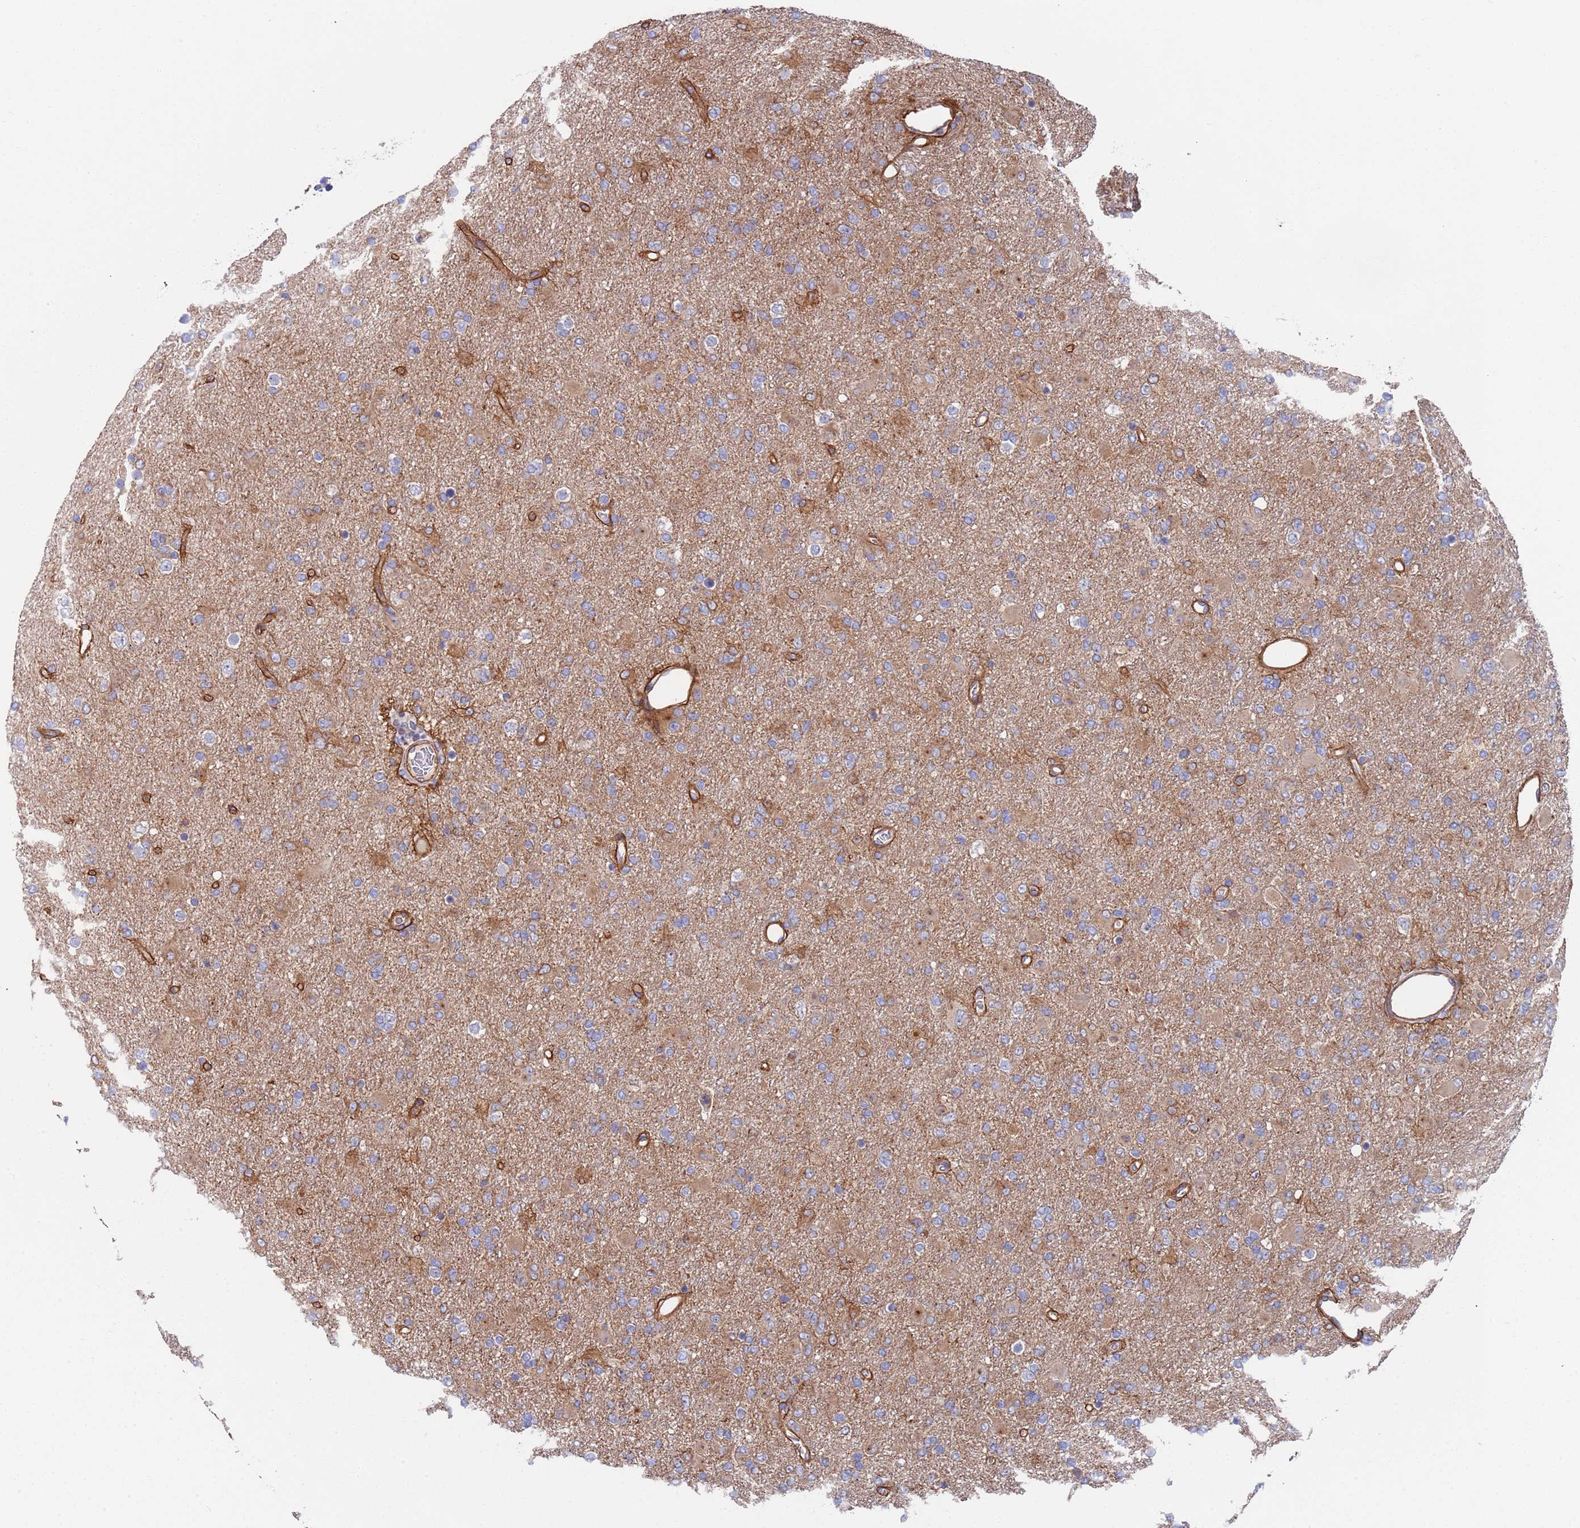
{"staining": {"intensity": "moderate", "quantity": "<25%", "location": "cytoplasmic/membranous"}, "tissue": "glioma", "cell_type": "Tumor cells", "image_type": "cancer", "snomed": [{"axis": "morphology", "description": "Glioma, malignant, Low grade"}, {"axis": "topography", "description": "Brain"}], "caption": "DAB immunohistochemical staining of malignant low-grade glioma demonstrates moderate cytoplasmic/membranous protein positivity in approximately <25% of tumor cells.", "gene": "JAKMIP2", "patient": {"sex": "male", "age": 65}}